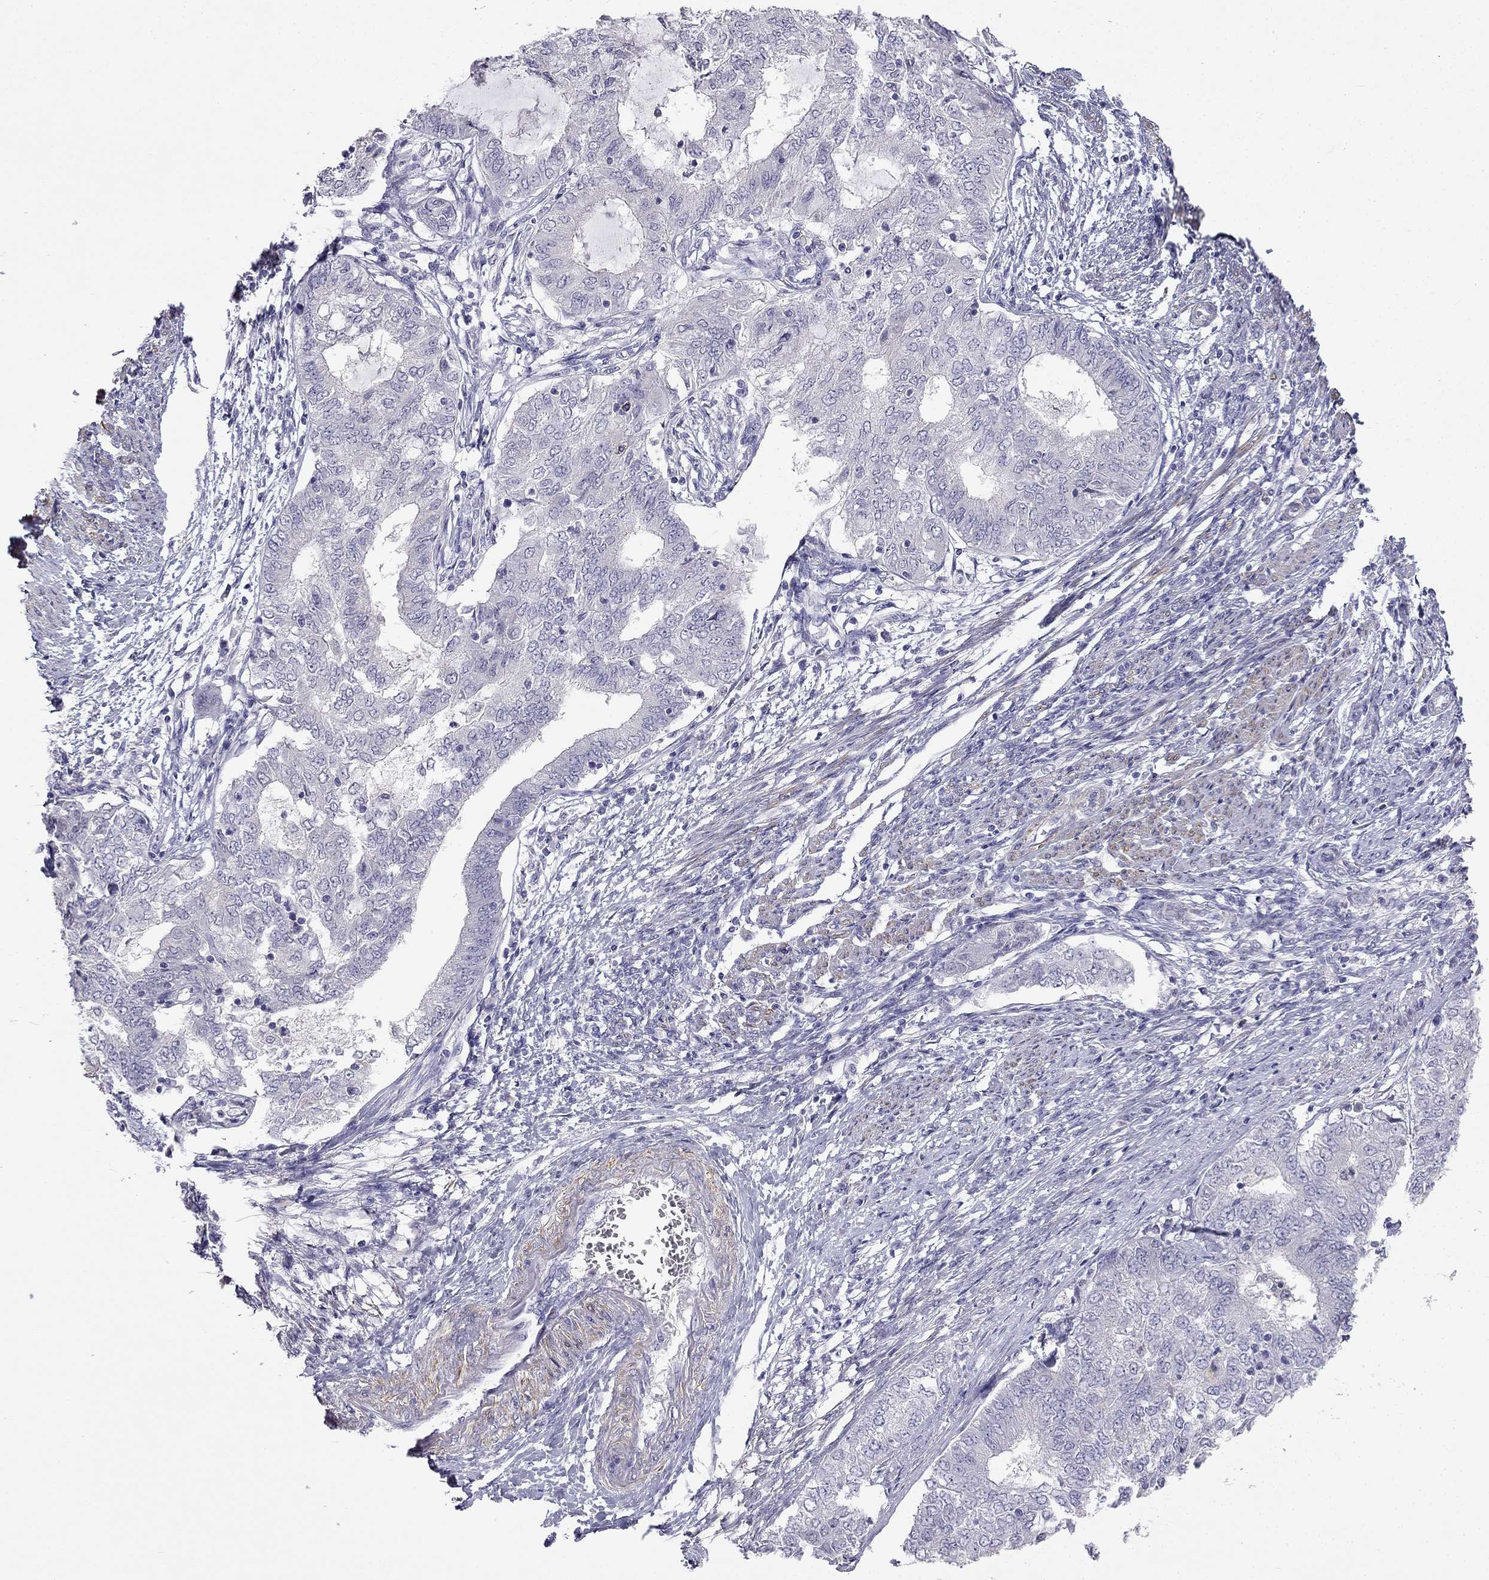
{"staining": {"intensity": "negative", "quantity": "none", "location": "none"}, "tissue": "endometrial cancer", "cell_type": "Tumor cells", "image_type": "cancer", "snomed": [{"axis": "morphology", "description": "Adenocarcinoma, NOS"}, {"axis": "topography", "description": "Endometrium"}], "caption": "This histopathology image is of adenocarcinoma (endometrial) stained with immunohistochemistry to label a protein in brown with the nuclei are counter-stained blue. There is no staining in tumor cells.", "gene": "C16orf89", "patient": {"sex": "female", "age": 62}}